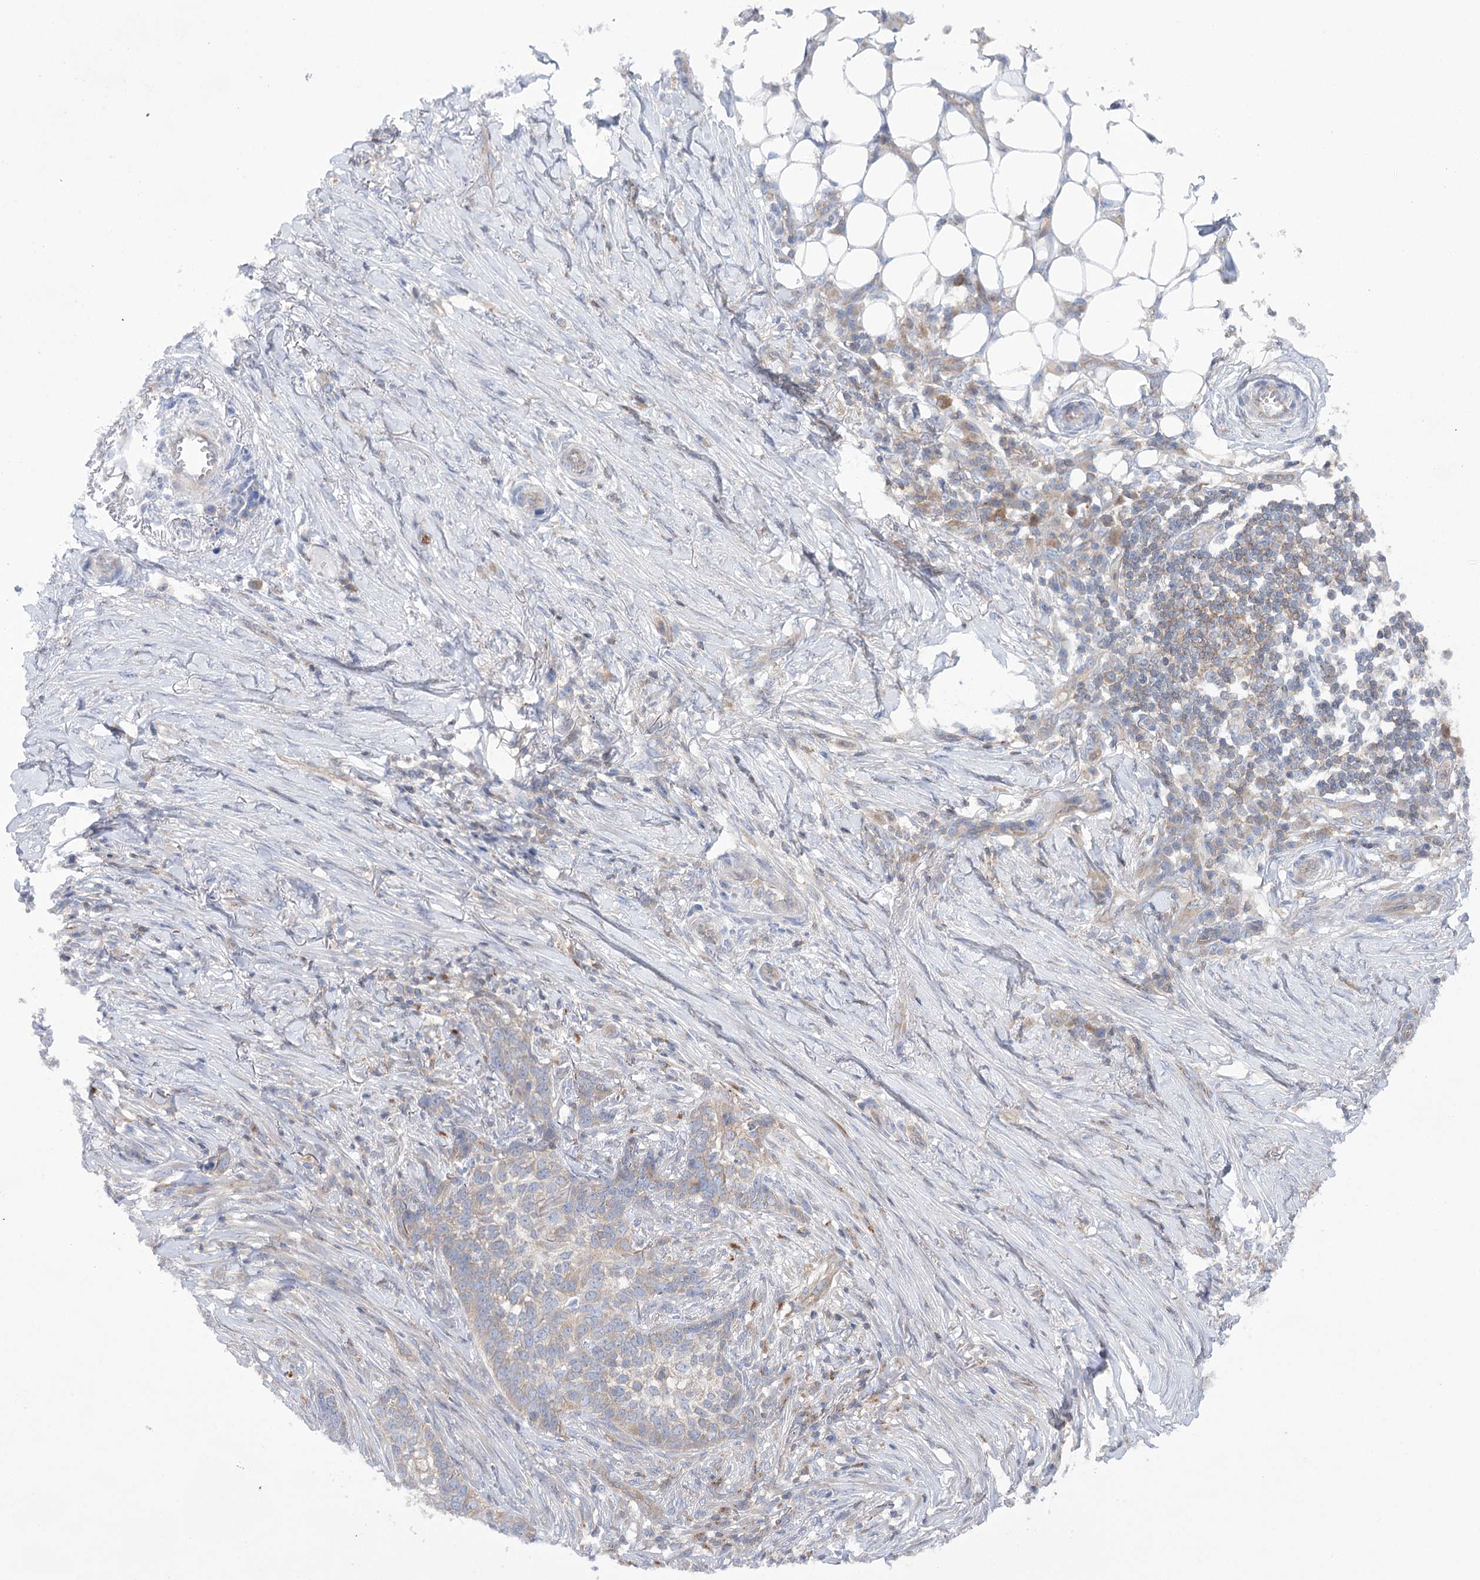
{"staining": {"intensity": "weak", "quantity": "<25%", "location": "cytoplasmic/membranous"}, "tissue": "skin cancer", "cell_type": "Tumor cells", "image_type": "cancer", "snomed": [{"axis": "morphology", "description": "Basal cell carcinoma"}, {"axis": "topography", "description": "Skin"}], "caption": "Micrograph shows no protein expression in tumor cells of skin basal cell carcinoma tissue. The staining is performed using DAB brown chromogen with nuclei counter-stained in using hematoxylin.", "gene": "VPS37B", "patient": {"sex": "male", "age": 85}}